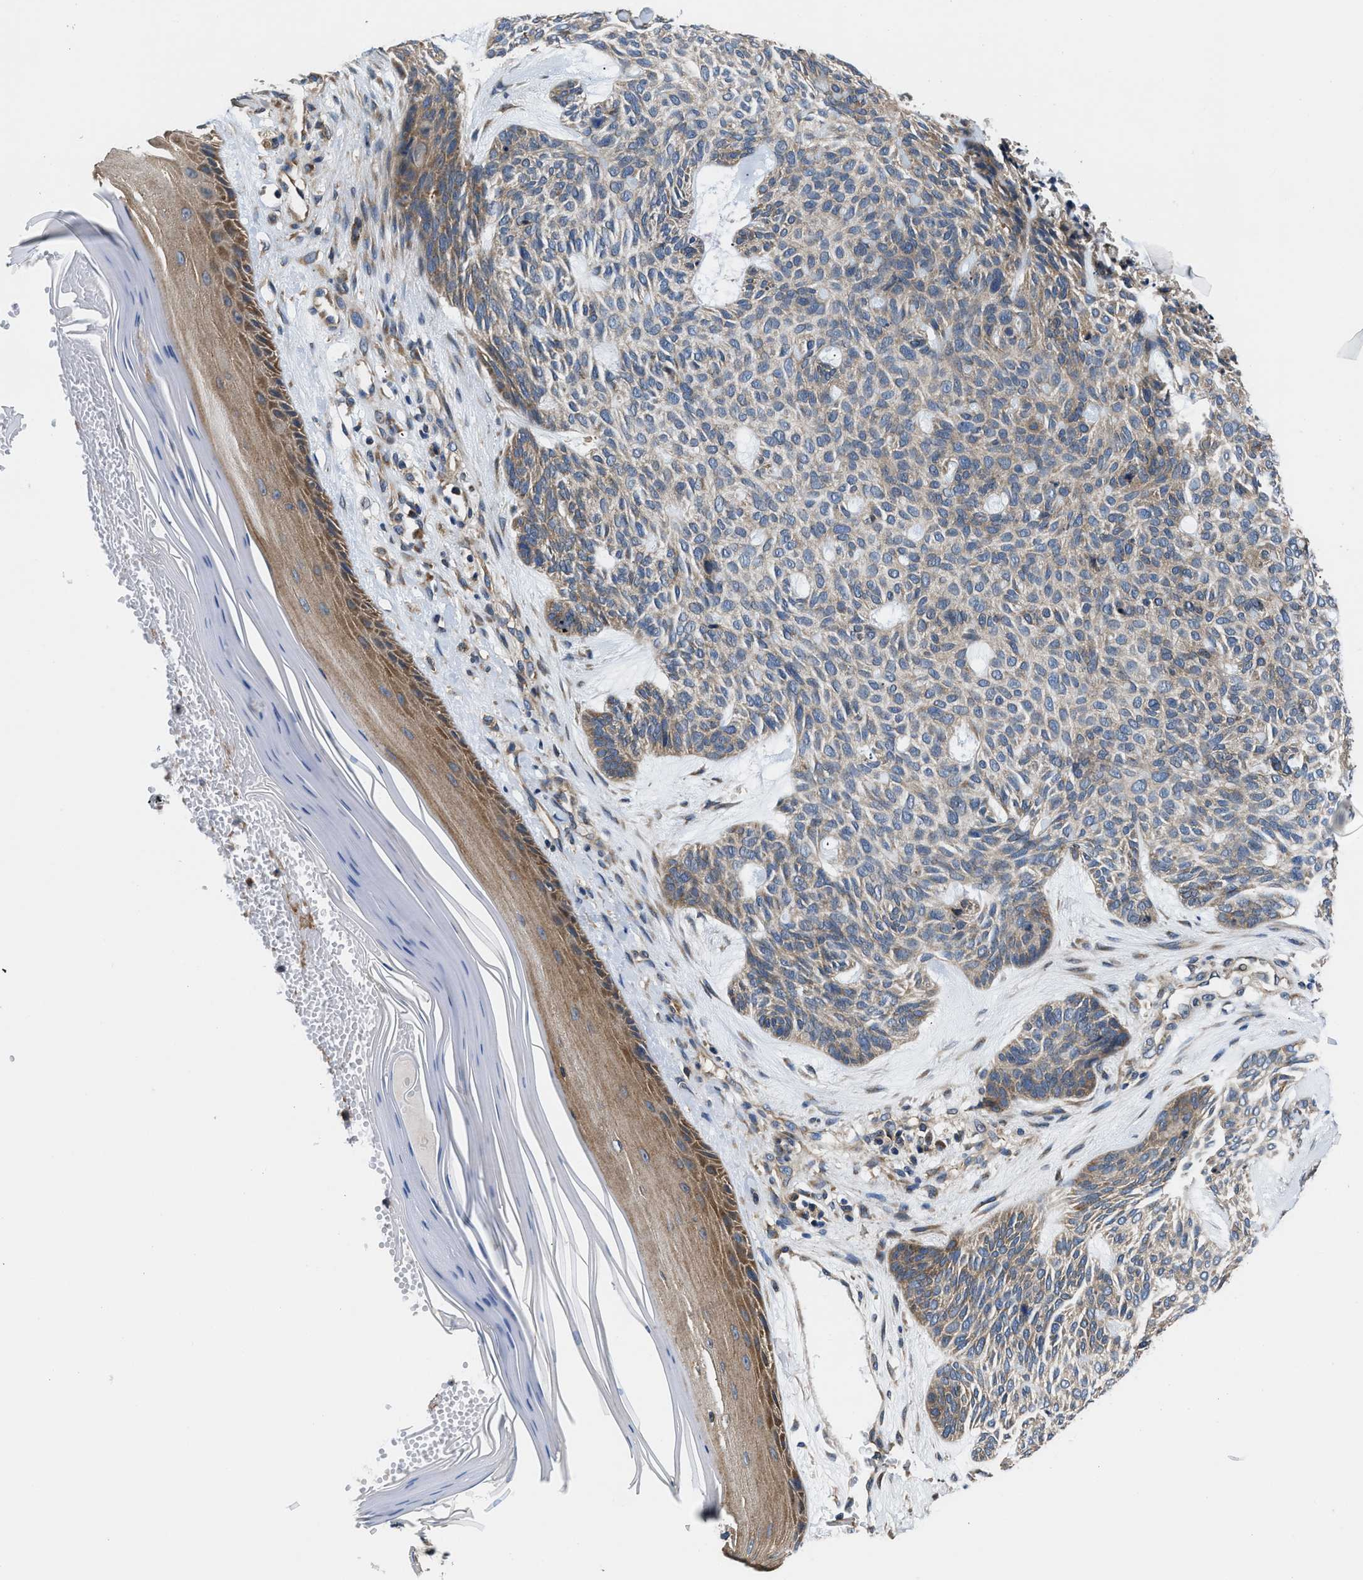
{"staining": {"intensity": "moderate", "quantity": "25%-75%", "location": "cytoplasmic/membranous"}, "tissue": "skin cancer", "cell_type": "Tumor cells", "image_type": "cancer", "snomed": [{"axis": "morphology", "description": "Basal cell carcinoma"}, {"axis": "topography", "description": "Skin"}], "caption": "Skin cancer (basal cell carcinoma) was stained to show a protein in brown. There is medium levels of moderate cytoplasmic/membranous expression in about 25%-75% of tumor cells.", "gene": "CEP128", "patient": {"sex": "male", "age": 55}}